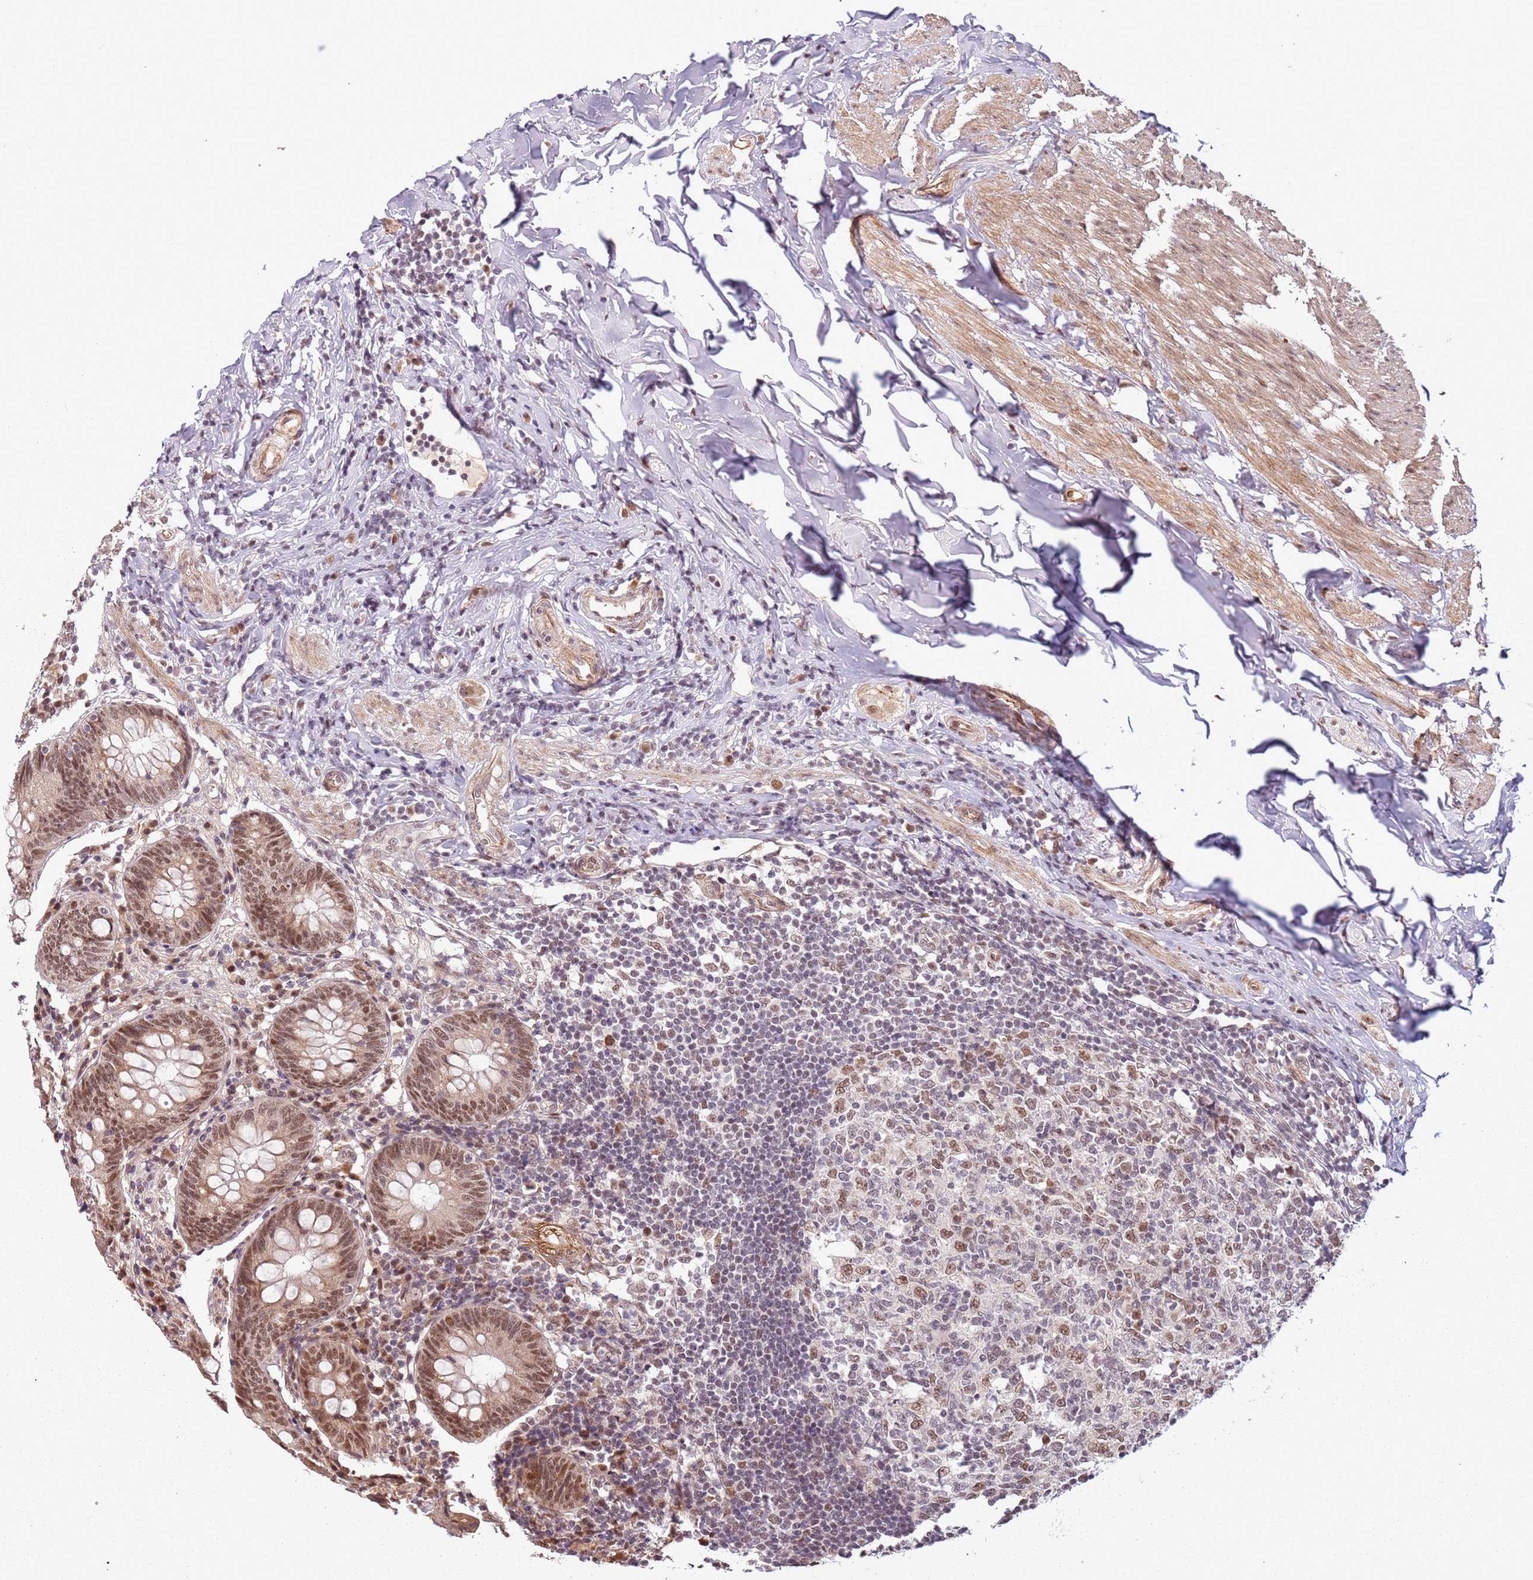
{"staining": {"intensity": "moderate", "quantity": ">75%", "location": "nuclear"}, "tissue": "appendix", "cell_type": "Glandular cells", "image_type": "normal", "snomed": [{"axis": "morphology", "description": "Normal tissue, NOS"}, {"axis": "topography", "description": "Appendix"}], "caption": "High-power microscopy captured an immunohistochemistry histopathology image of benign appendix, revealing moderate nuclear expression in about >75% of glandular cells. (DAB IHC, brown staining for protein, blue staining for nuclei).", "gene": "POLR3H", "patient": {"sex": "female", "age": 54}}